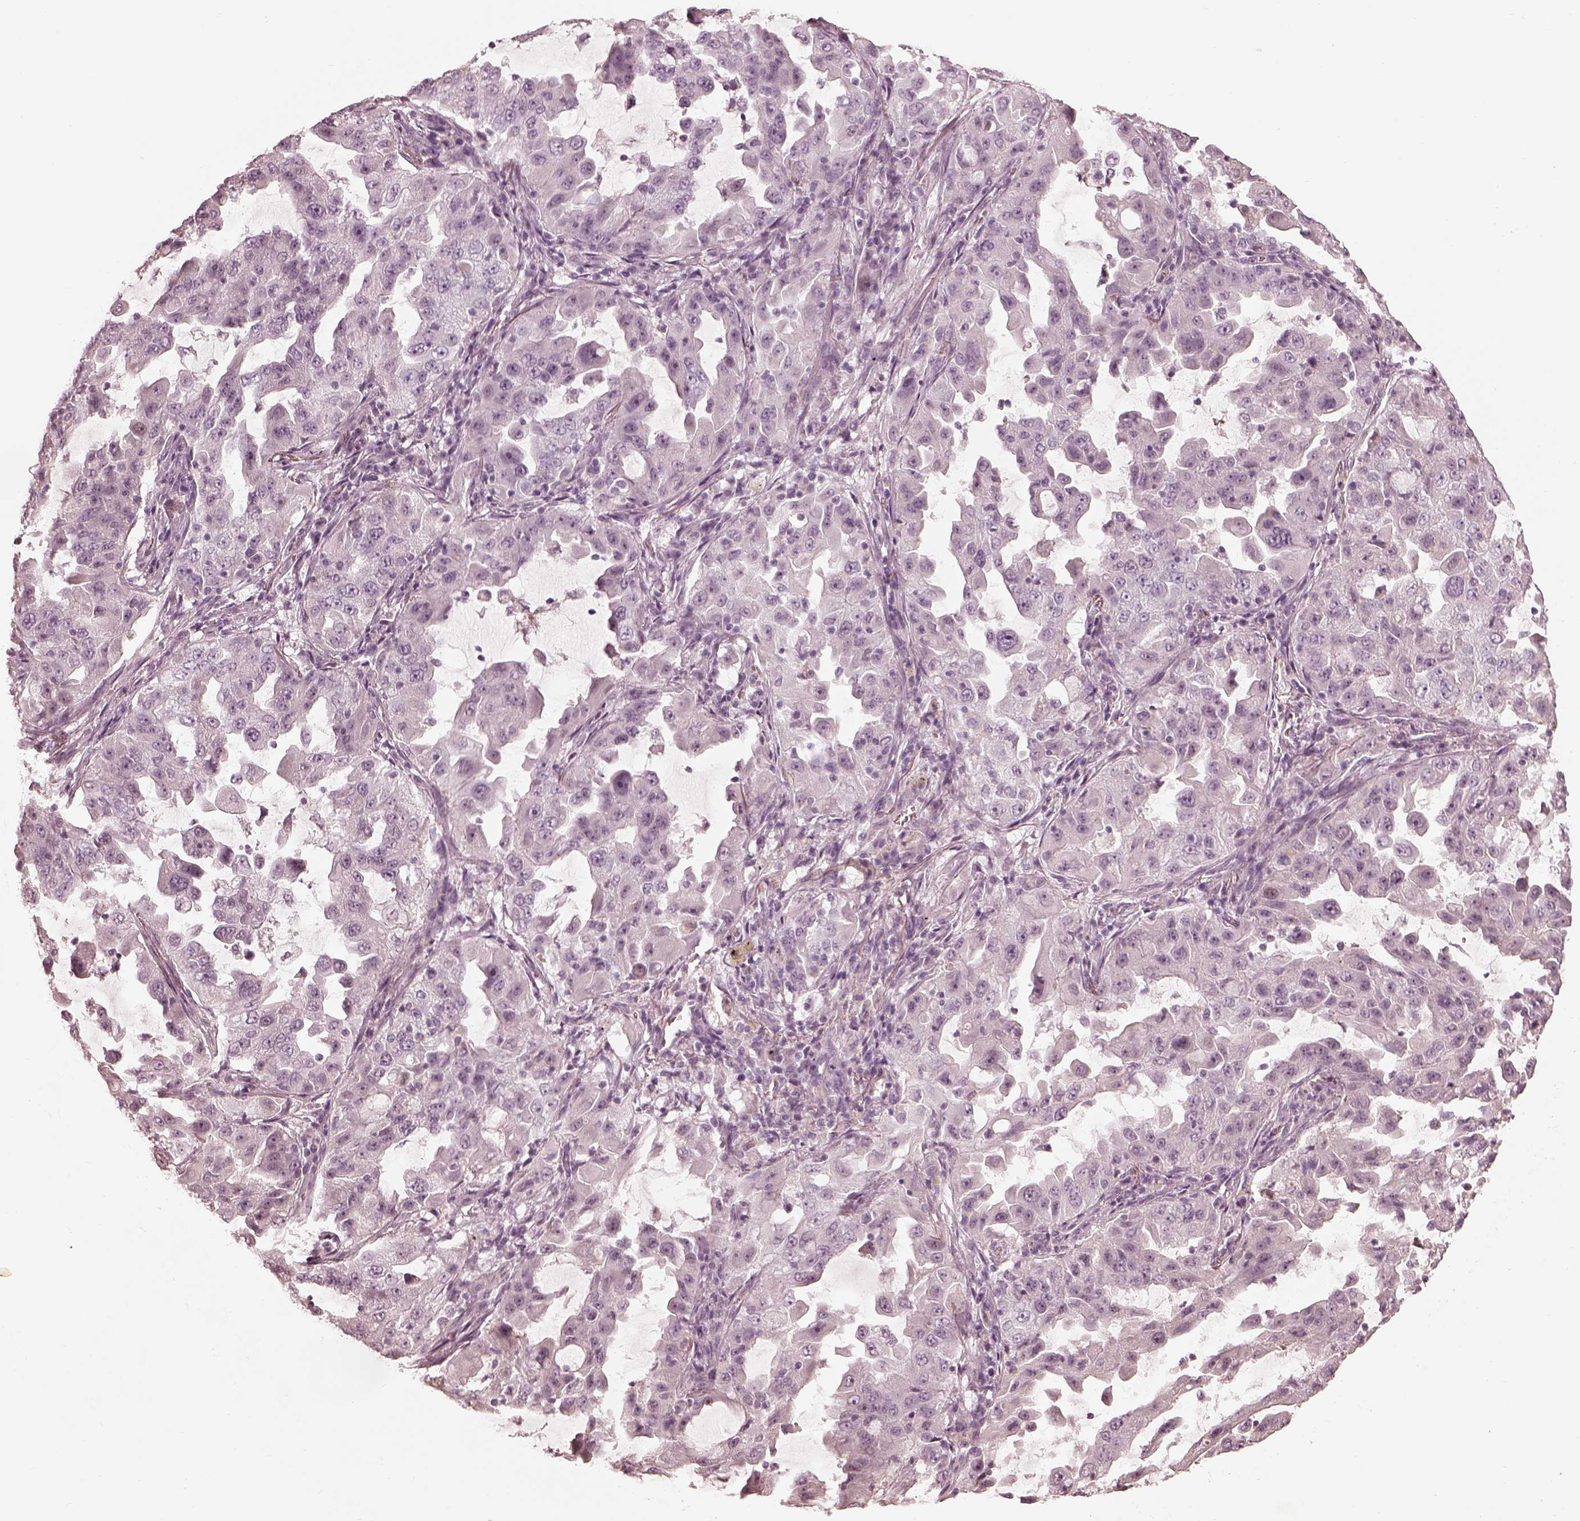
{"staining": {"intensity": "negative", "quantity": "none", "location": "none"}, "tissue": "lung cancer", "cell_type": "Tumor cells", "image_type": "cancer", "snomed": [{"axis": "morphology", "description": "Adenocarcinoma, NOS"}, {"axis": "topography", "description": "Lung"}], "caption": "This image is of lung cancer stained with immunohistochemistry to label a protein in brown with the nuclei are counter-stained blue. There is no expression in tumor cells.", "gene": "ADRB3", "patient": {"sex": "female", "age": 61}}